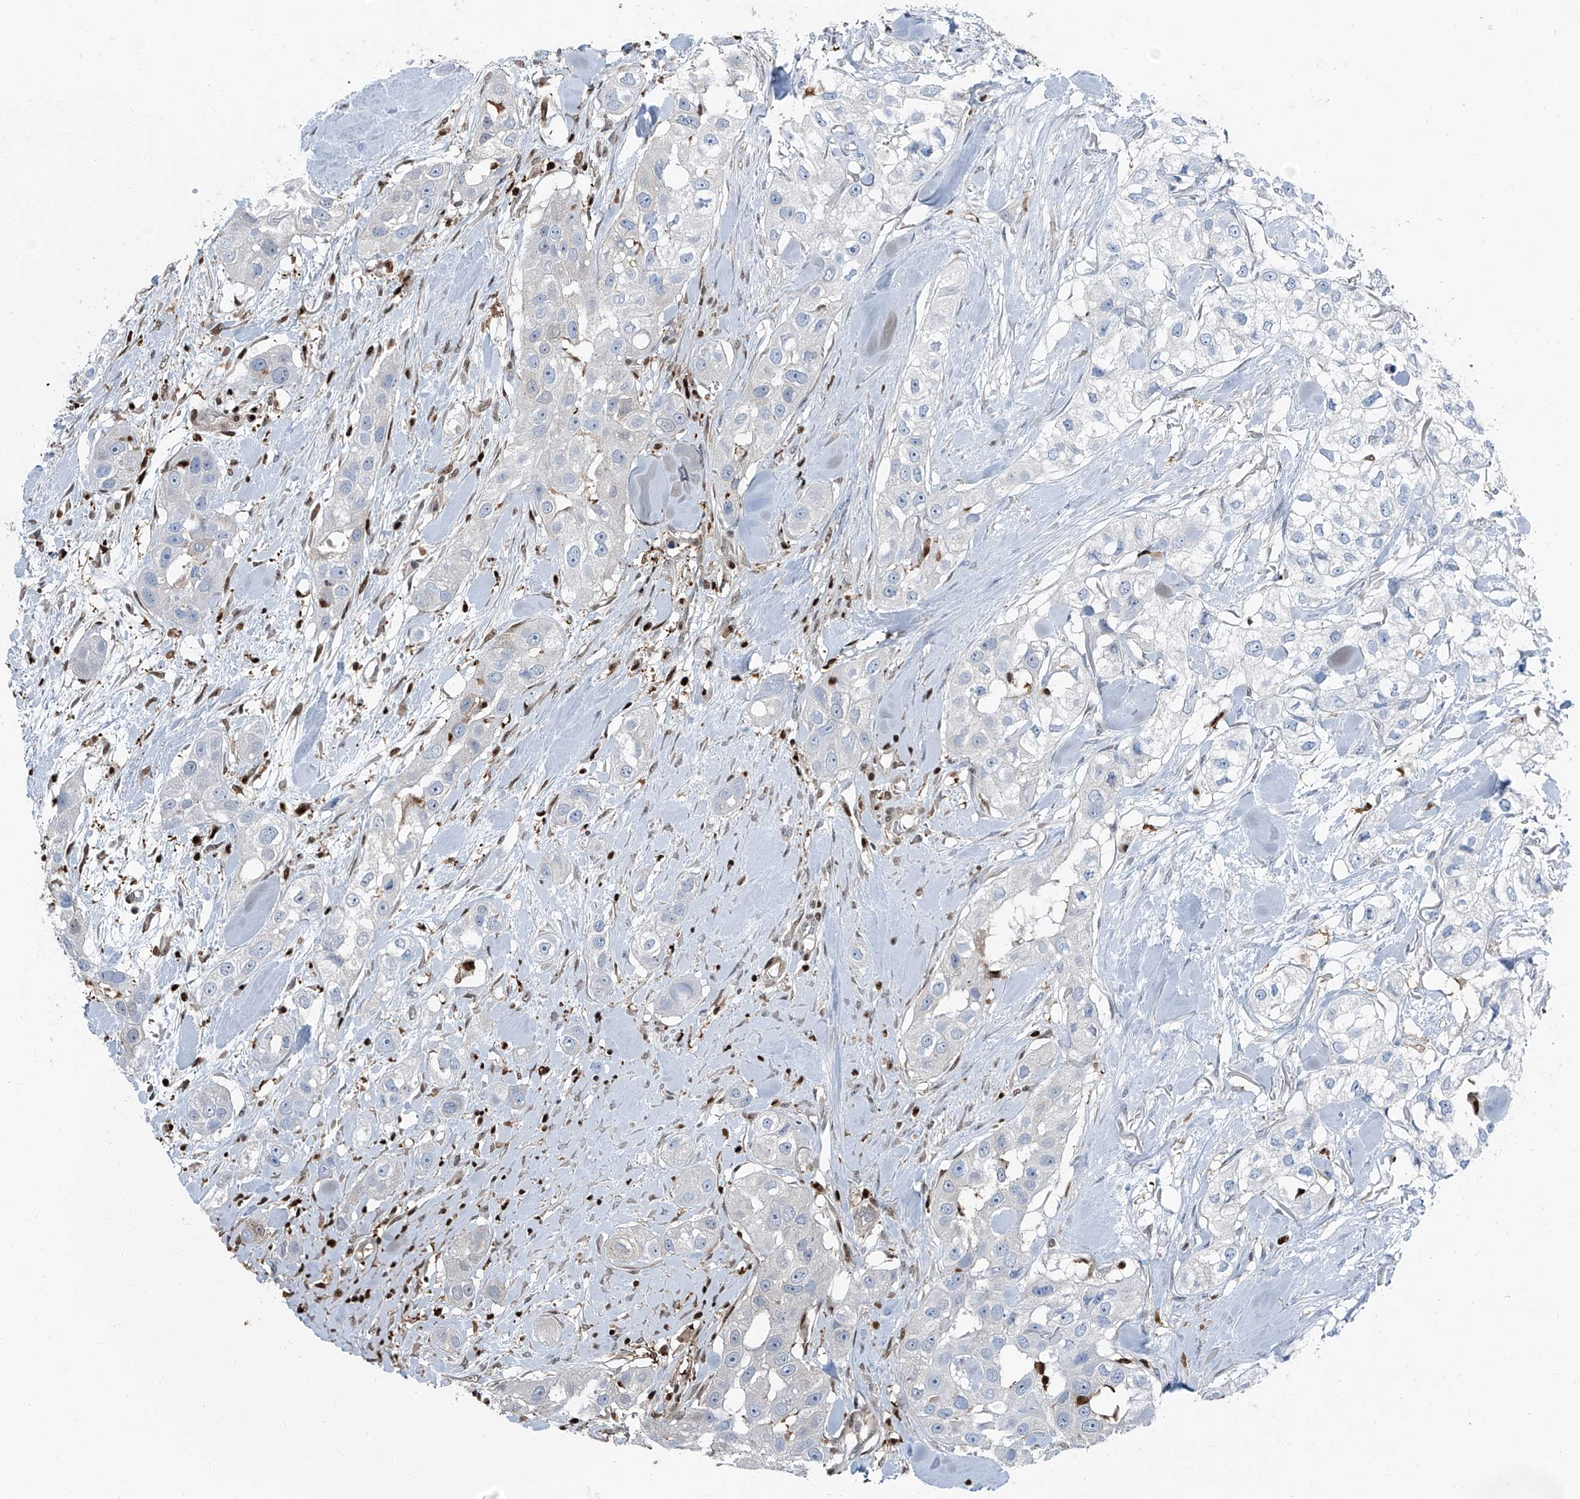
{"staining": {"intensity": "negative", "quantity": "none", "location": "none"}, "tissue": "head and neck cancer", "cell_type": "Tumor cells", "image_type": "cancer", "snomed": [{"axis": "morphology", "description": "Normal tissue, NOS"}, {"axis": "morphology", "description": "Squamous cell carcinoma, NOS"}, {"axis": "topography", "description": "Skeletal muscle"}, {"axis": "topography", "description": "Head-Neck"}], "caption": "Tumor cells are negative for protein expression in human head and neck cancer (squamous cell carcinoma).", "gene": "PSMB10", "patient": {"sex": "male", "age": 51}}